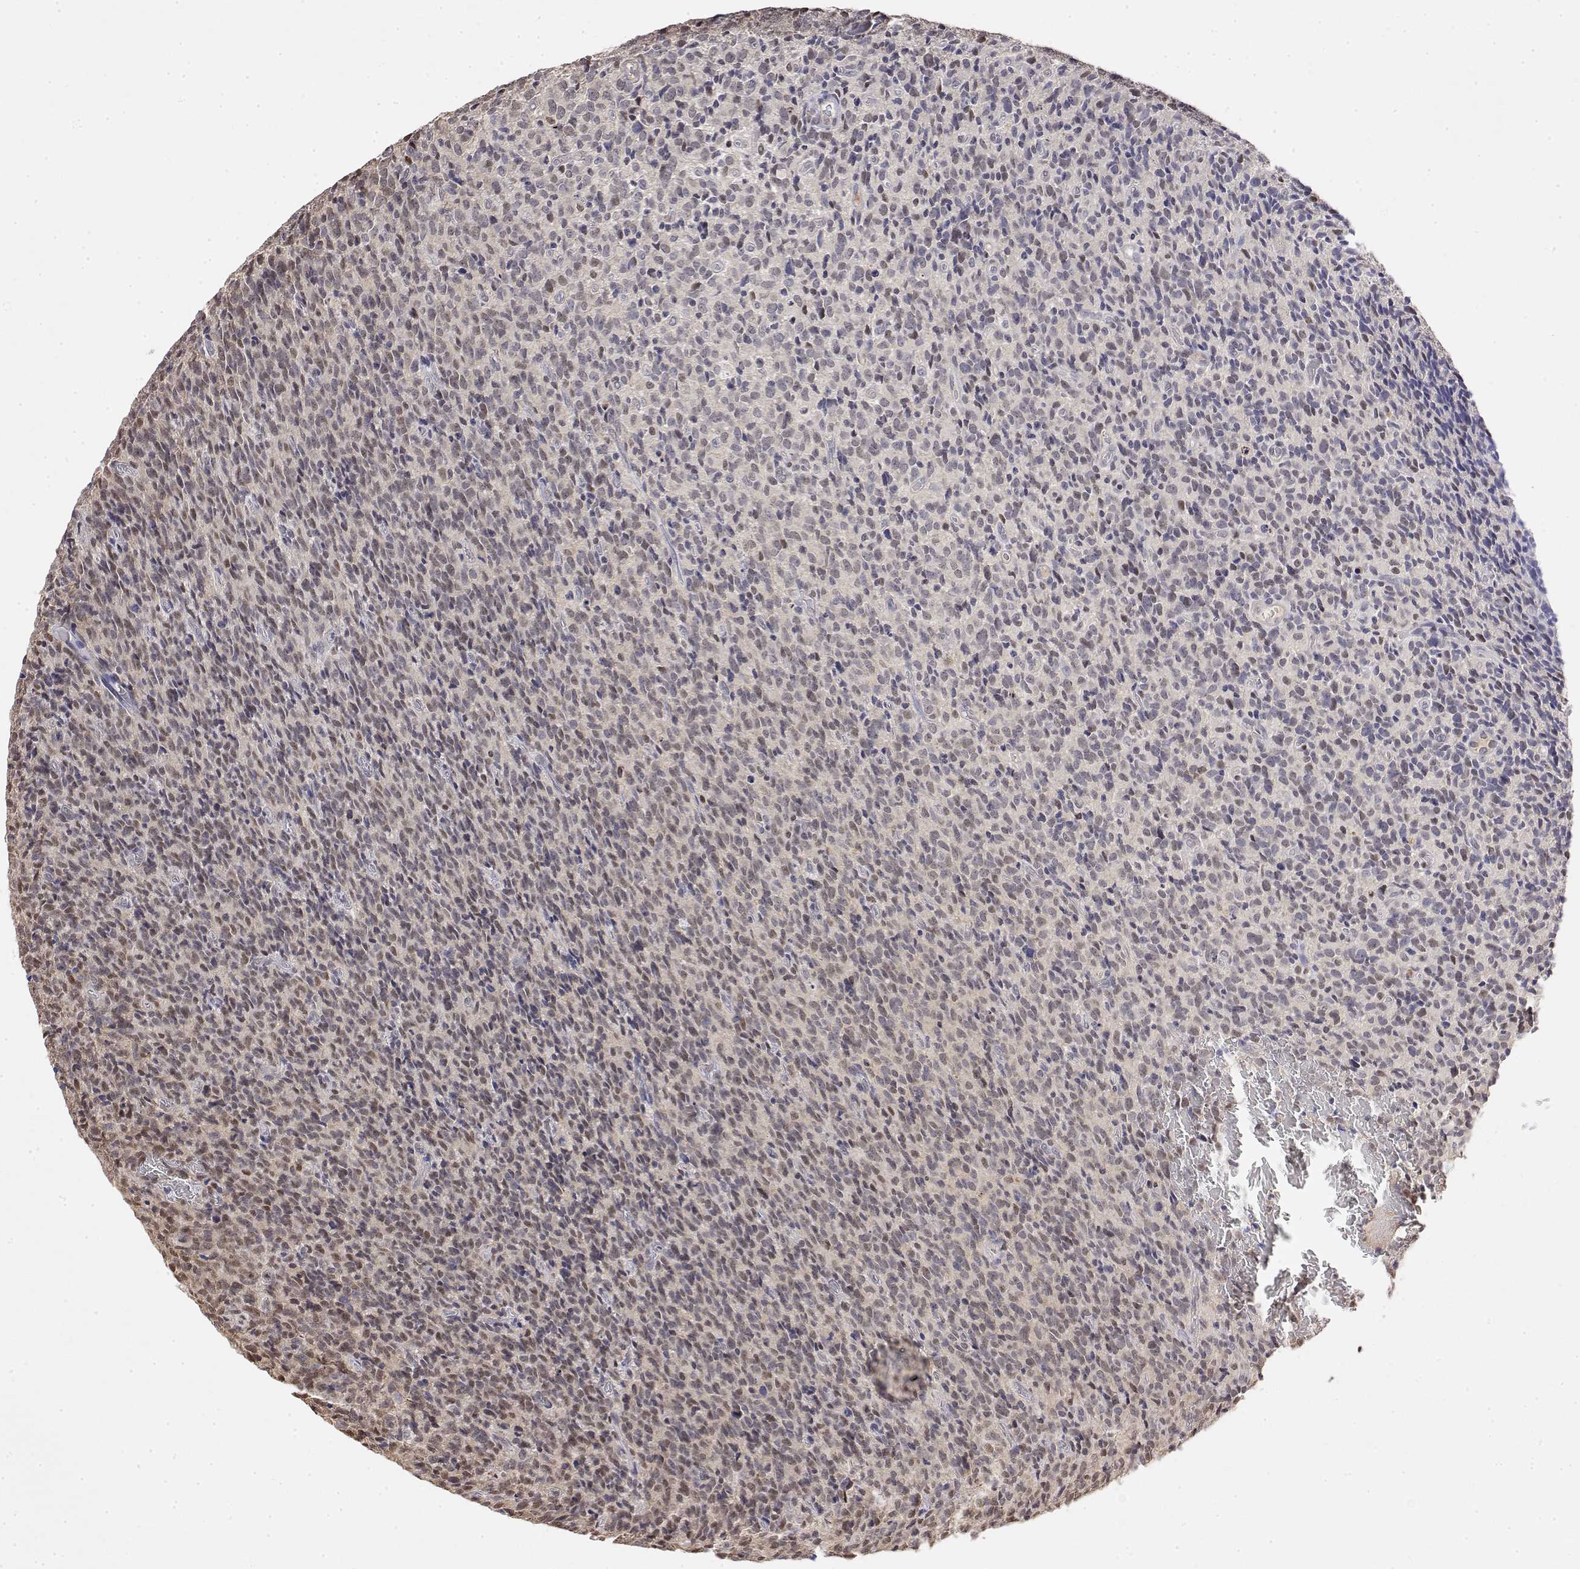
{"staining": {"intensity": "negative", "quantity": "none", "location": "none"}, "tissue": "glioma", "cell_type": "Tumor cells", "image_type": "cancer", "snomed": [{"axis": "morphology", "description": "Glioma, malignant, High grade"}, {"axis": "topography", "description": "Brain"}], "caption": "This is an immunohistochemistry histopathology image of human malignant high-grade glioma. There is no expression in tumor cells.", "gene": "TPI1", "patient": {"sex": "male", "age": 76}}